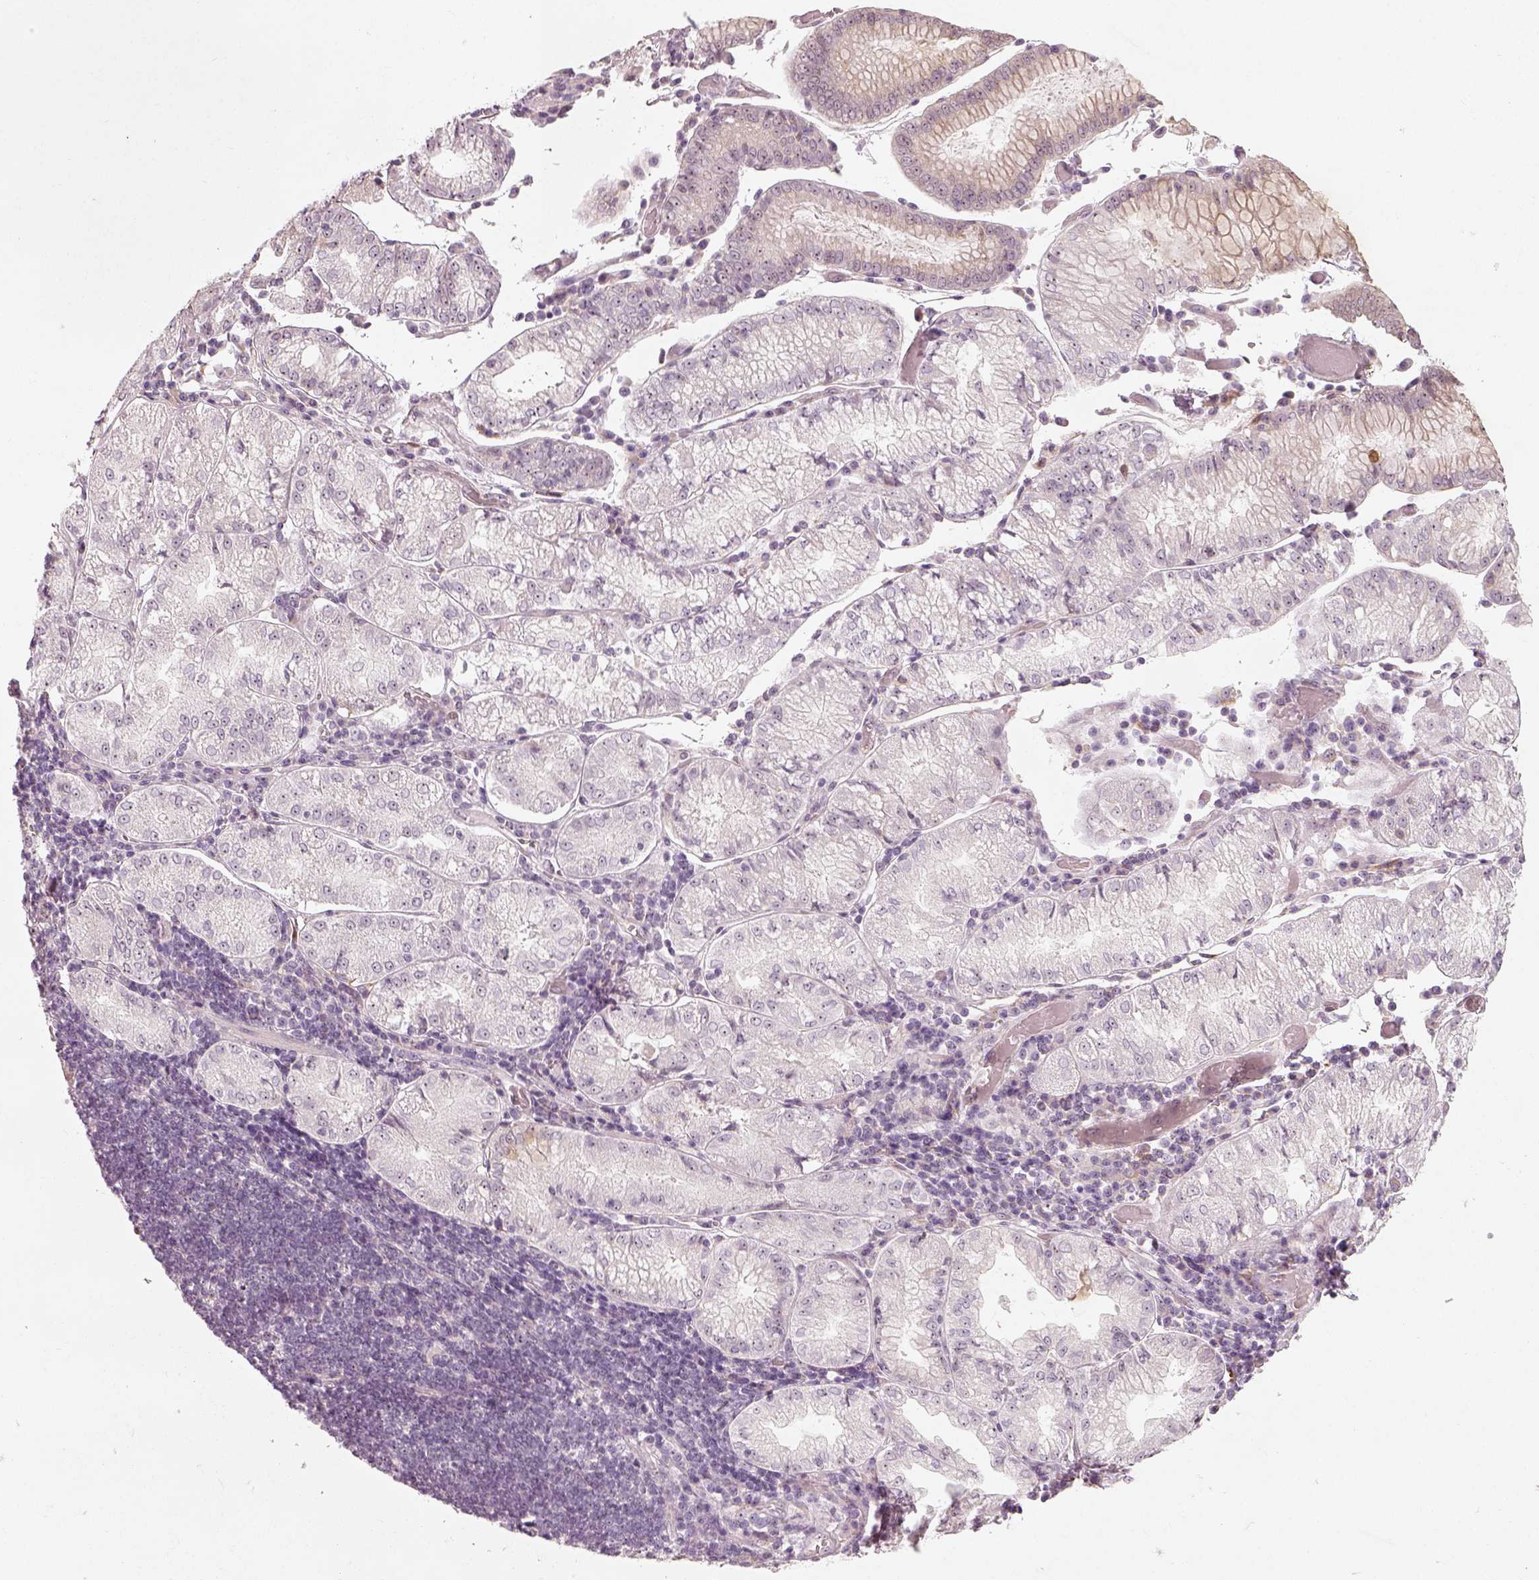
{"staining": {"intensity": "negative", "quantity": "none", "location": "none"}, "tissue": "stomach cancer", "cell_type": "Tumor cells", "image_type": "cancer", "snomed": [{"axis": "morphology", "description": "Adenocarcinoma, NOS"}, {"axis": "topography", "description": "Stomach"}], "caption": "High power microscopy photomicrograph of an immunohistochemistry (IHC) image of adenocarcinoma (stomach), revealing no significant expression in tumor cells. The staining is performed using DAB (3,3'-diaminobenzidine) brown chromogen with nuclei counter-stained in using hematoxylin.", "gene": "CDS1", "patient": {"sex": "male", "age": 93}}